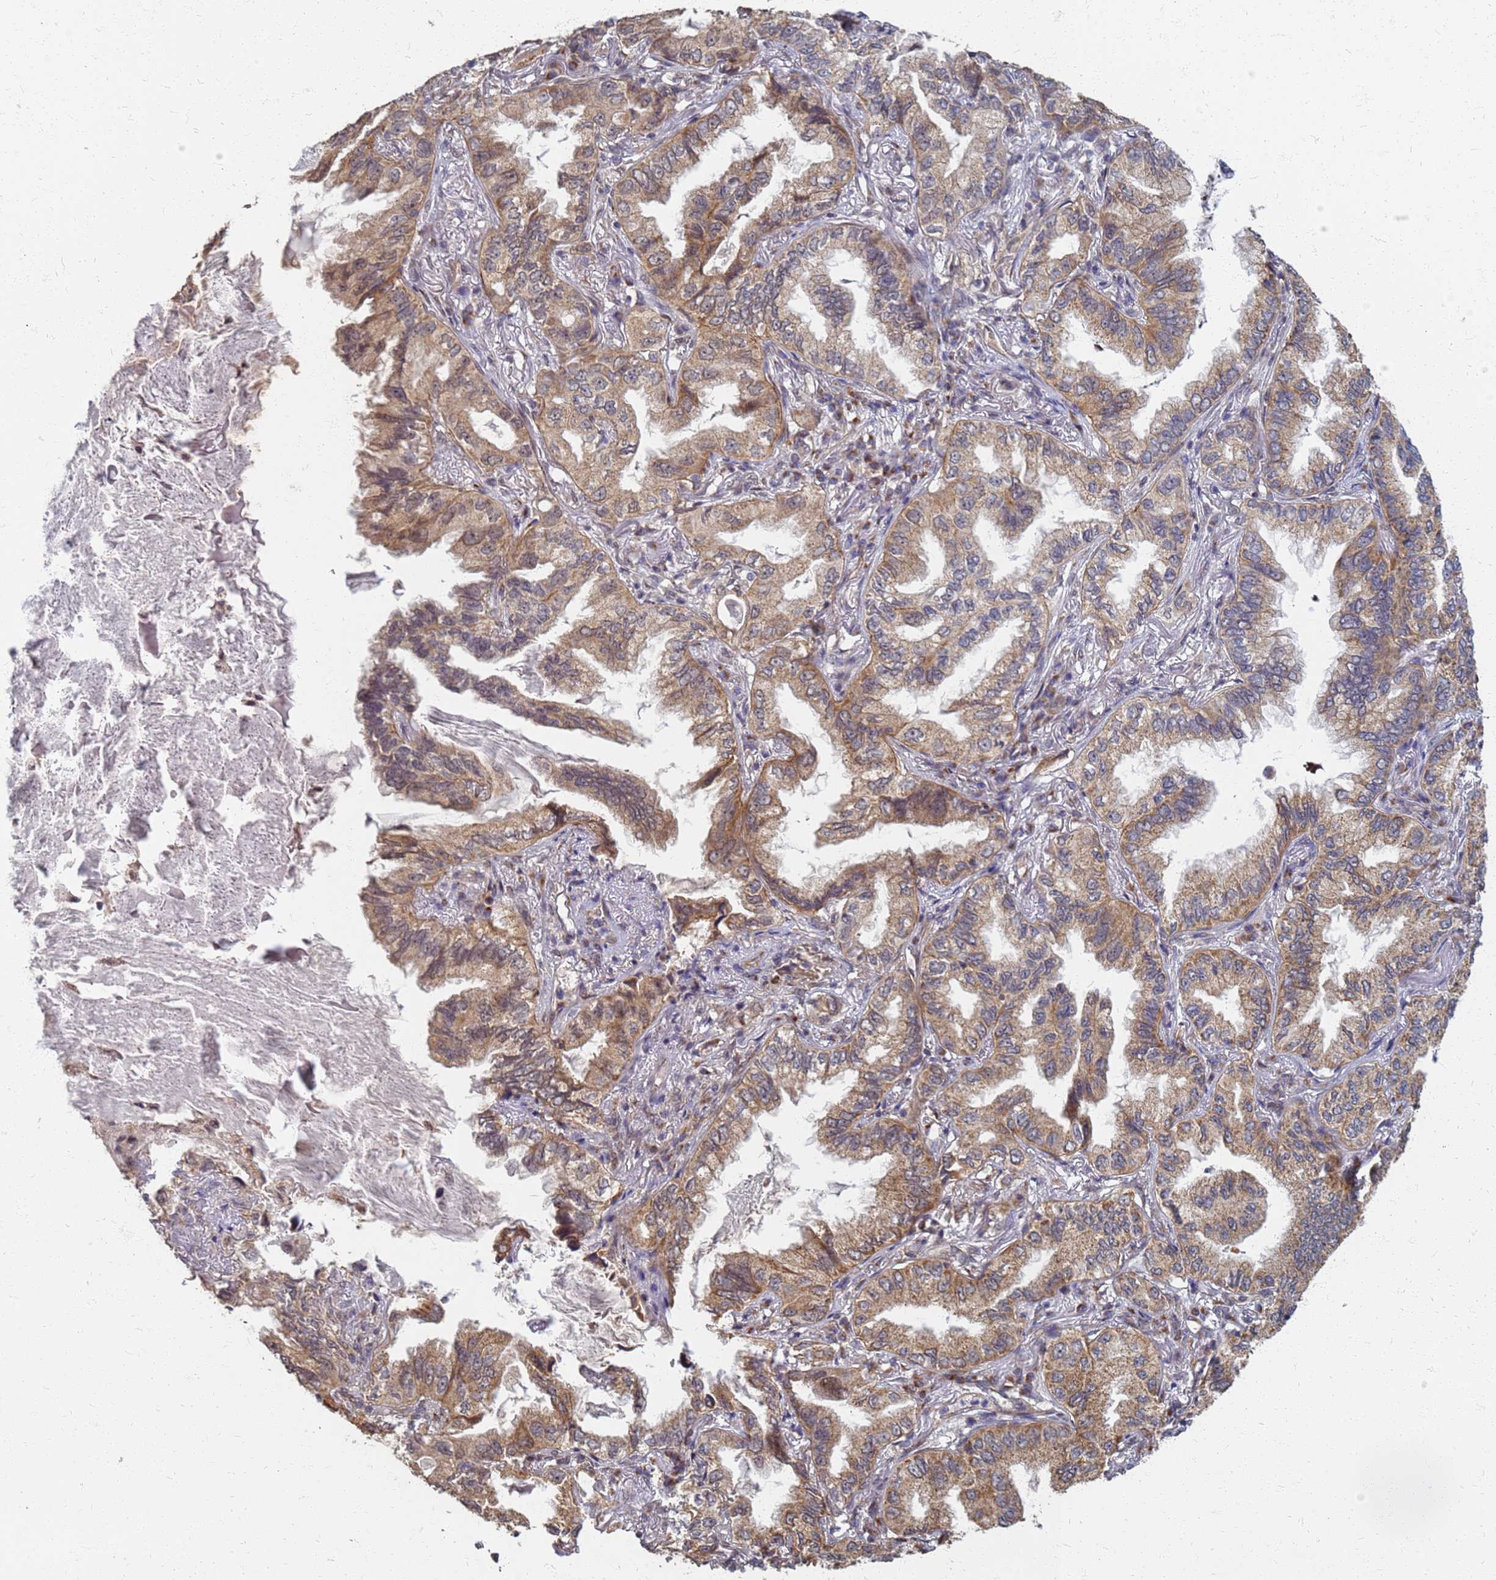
{"staining": {"intensity": "moderate", "quantity": ">75%", "location": "cytoplasmic/membranous"}, "tissue": "lung cancer", "cell_type": "Tumor cells", "image_type": "cancer", "snomed": [{"axis": "morphology", "description": "Adenocarcinoma, NOS"}, {"axis": "topography", "description": "Lung"}], "caption": "Moderate cytoplasmic/membranous staining is seen in approximately >75% of tumor cells in lung cancer. (IHC, brightfield microscopy, high magnification).", "gene": "ITGB4", "patient": {"sex": "female", "age": 69}}